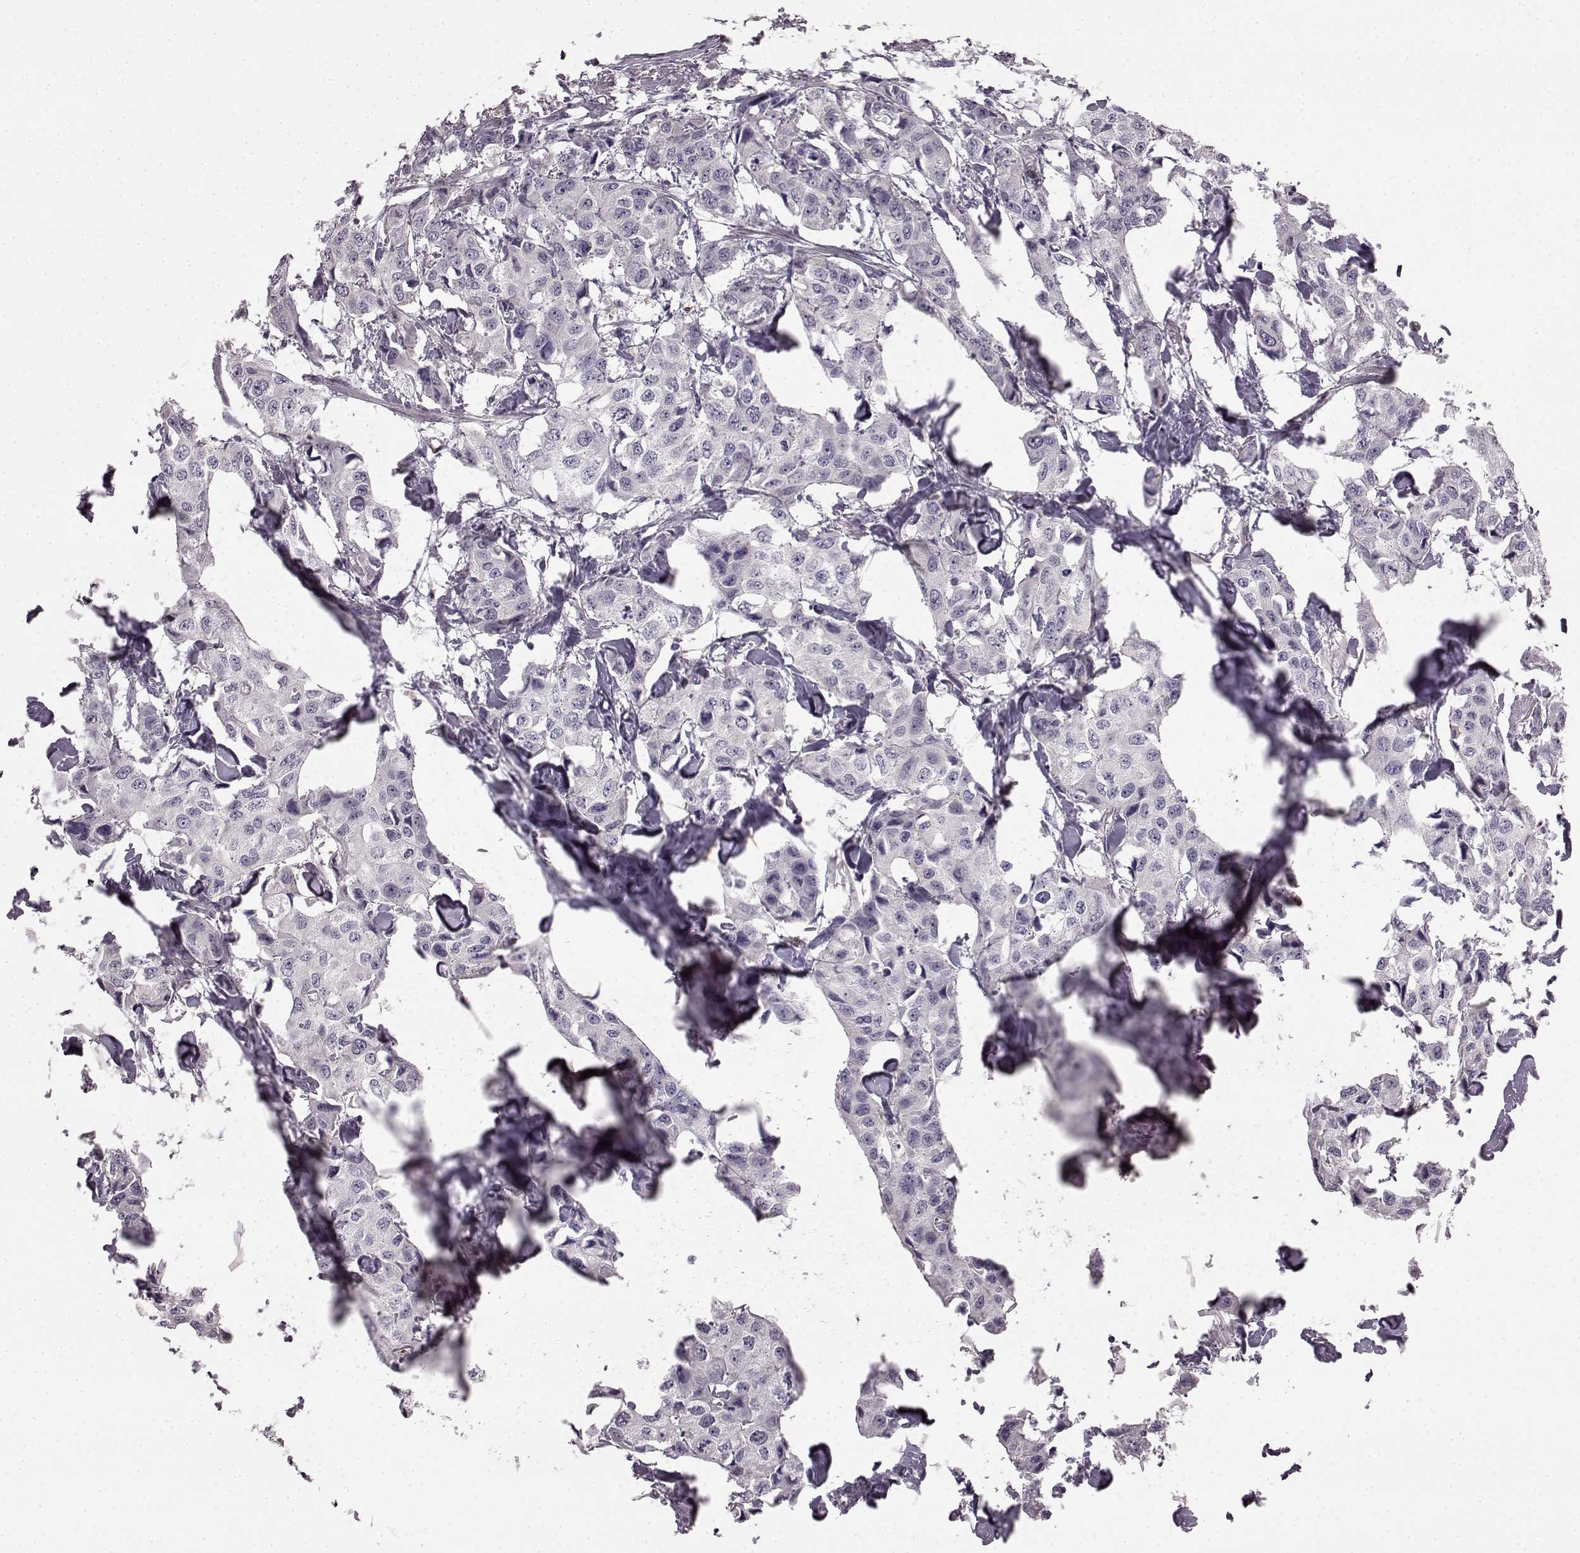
{"staining": {"intensity": "negative", "quantity": "none", "location": "none"}, "tissue": "breast cancer", "cell_type": "Tumor cells", "image_type": "cancer", "snomed": [{"axis": "morphology", "description": "Duct carcinoma"}, {"axis": "topography", "description": "Breast"}], "caption": "IHC image of invasive ductal carcinoma (breast) stained for a protein (brown), which exhibits no expression in tumor cells. (DAB (3,3'-diaminobenzidine) immunohistochemistry (IHC) with hematoxylin counter stain).", "gene": "KRT85", "patient": {"sex": "female", "age": 80}}